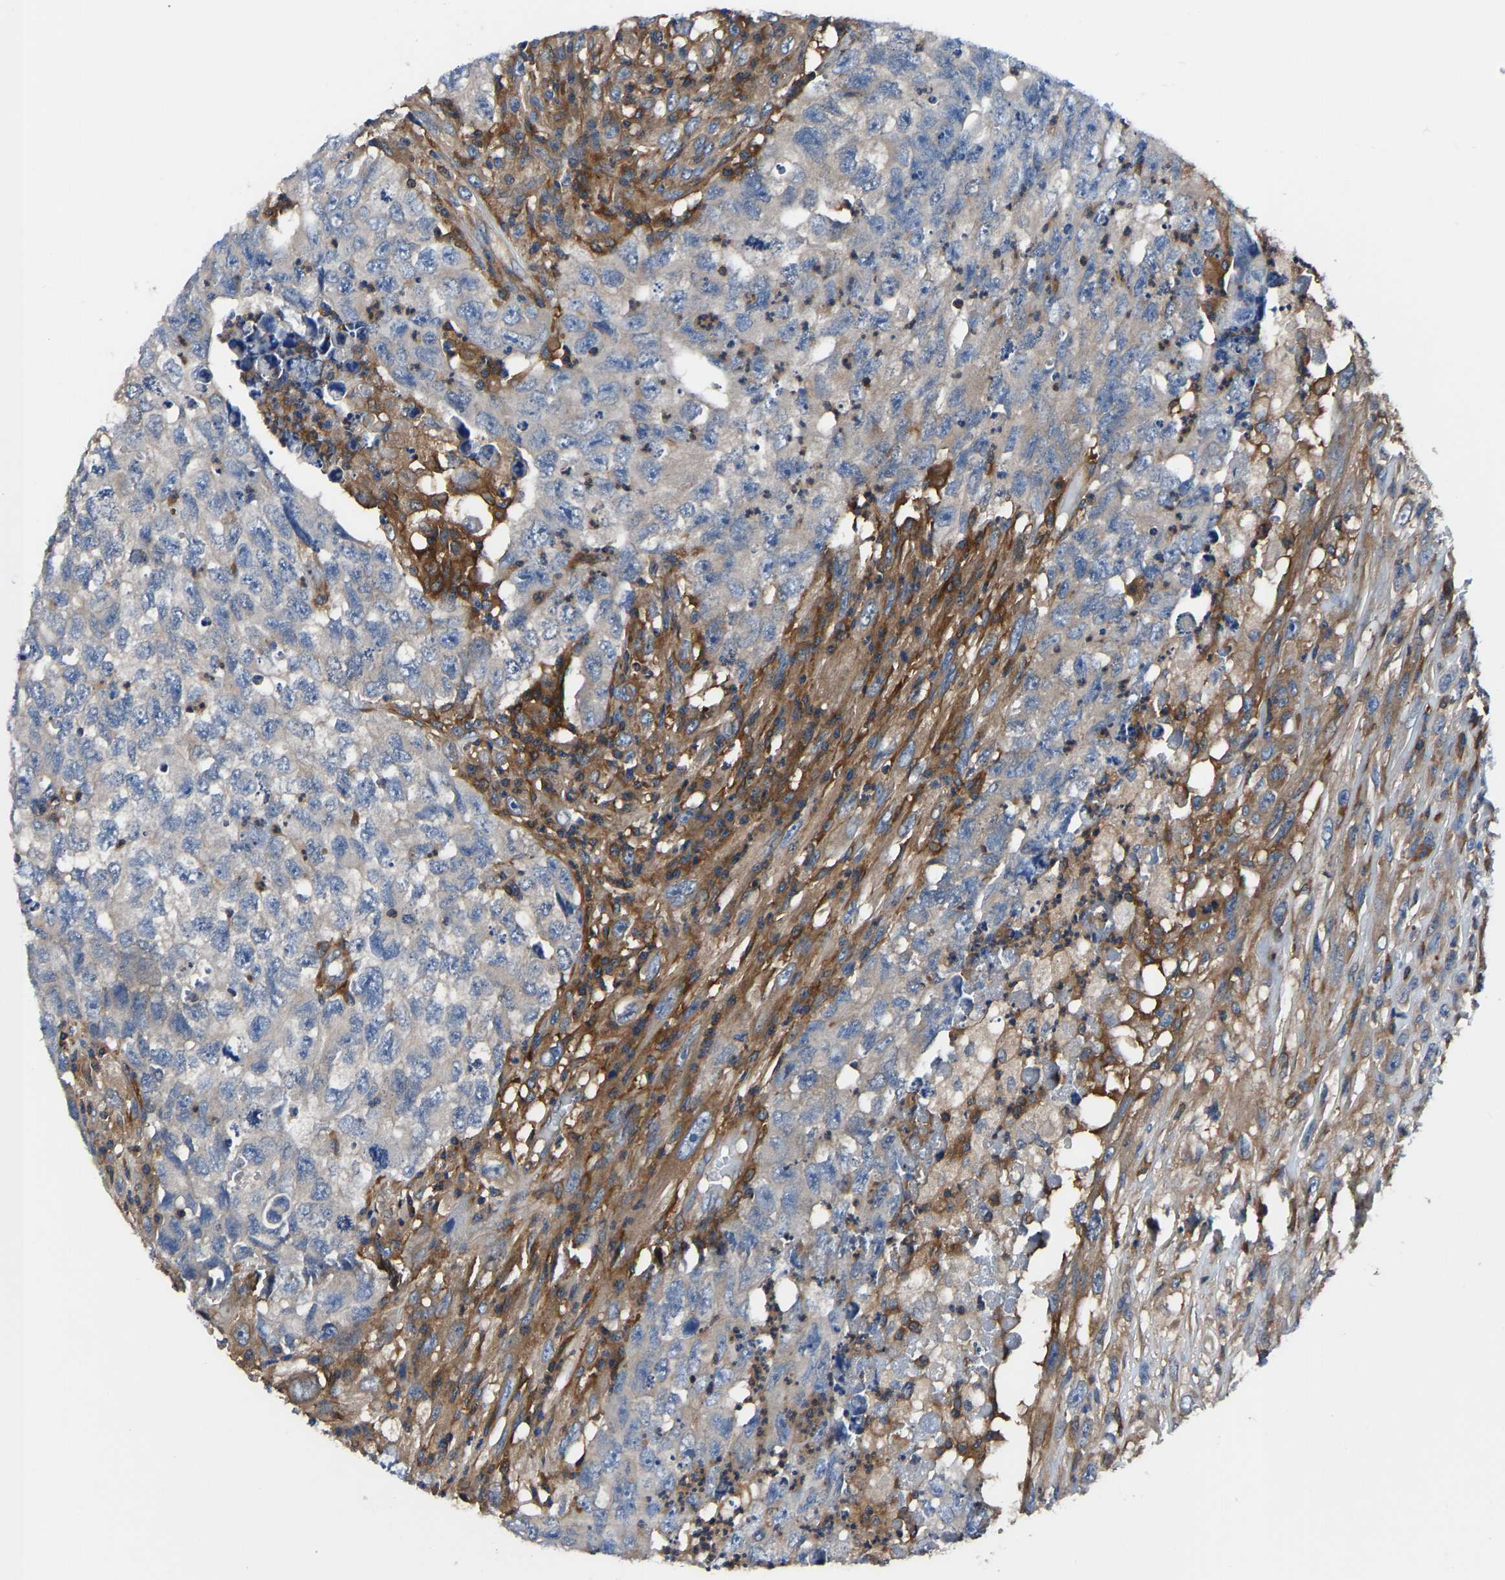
{"staining": {"intensity": "weak", "quantity": "<25%", "location": "cytoplasmic/membranous"}, "tissue": "testis cancer", "cell_type": "Tumor cells", "image_type": "cancer", "snomed": [{"axis": "morphology", "description": "Carcinoma, Embryonal, NOS"}, {"axis": "topography", "description": "Testis"}], "caption": "Tumor cells are negative for protein expression in human testis cancer (embryonal carcinoma).", "gene": "PRKAR1A", "patient": {"sex": "male", "age": 32}}